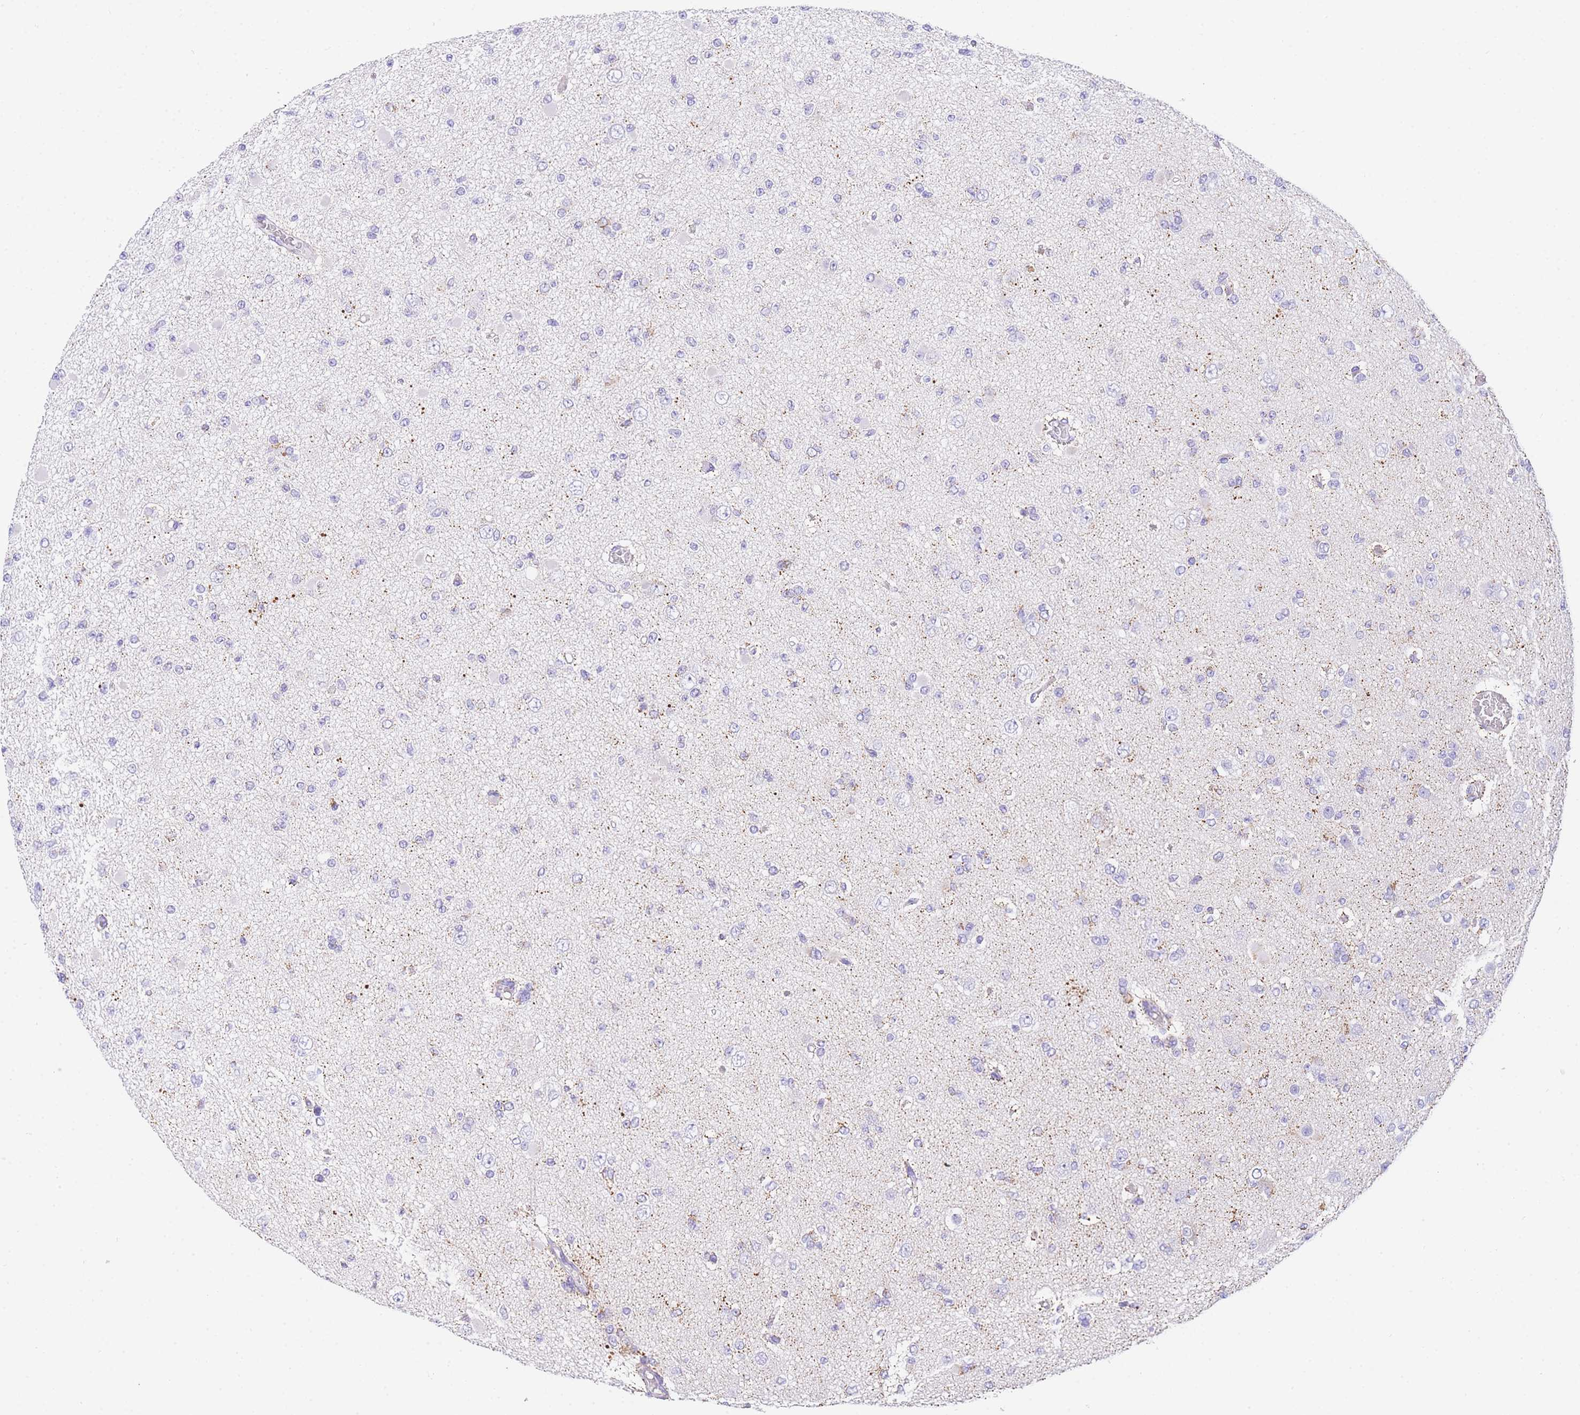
{"staining": {"intensity": "negative", "quantity": "none", "location": "none"}, "tissue": "glioma", "cell_type": "Tumor cells", "image_type": "cancer", "snomed": [{"axis": "morphology", "description": "Glioma, malignant, Low grade"}, {"axis": "topography", "description": "Brain"}], "caption": "Immunohistochemical staining of glioma demonstrates no significant positivity in tumor cells. (Stains: DAB (3,3'-diaminobenzidine) immunohistochemistry (IHC) with hematoxylin counter stain, Microscopy: brightfield microscopy at high magnification).", "gene": "NKD2", "patient": {"sex": "female", "age": 22}}